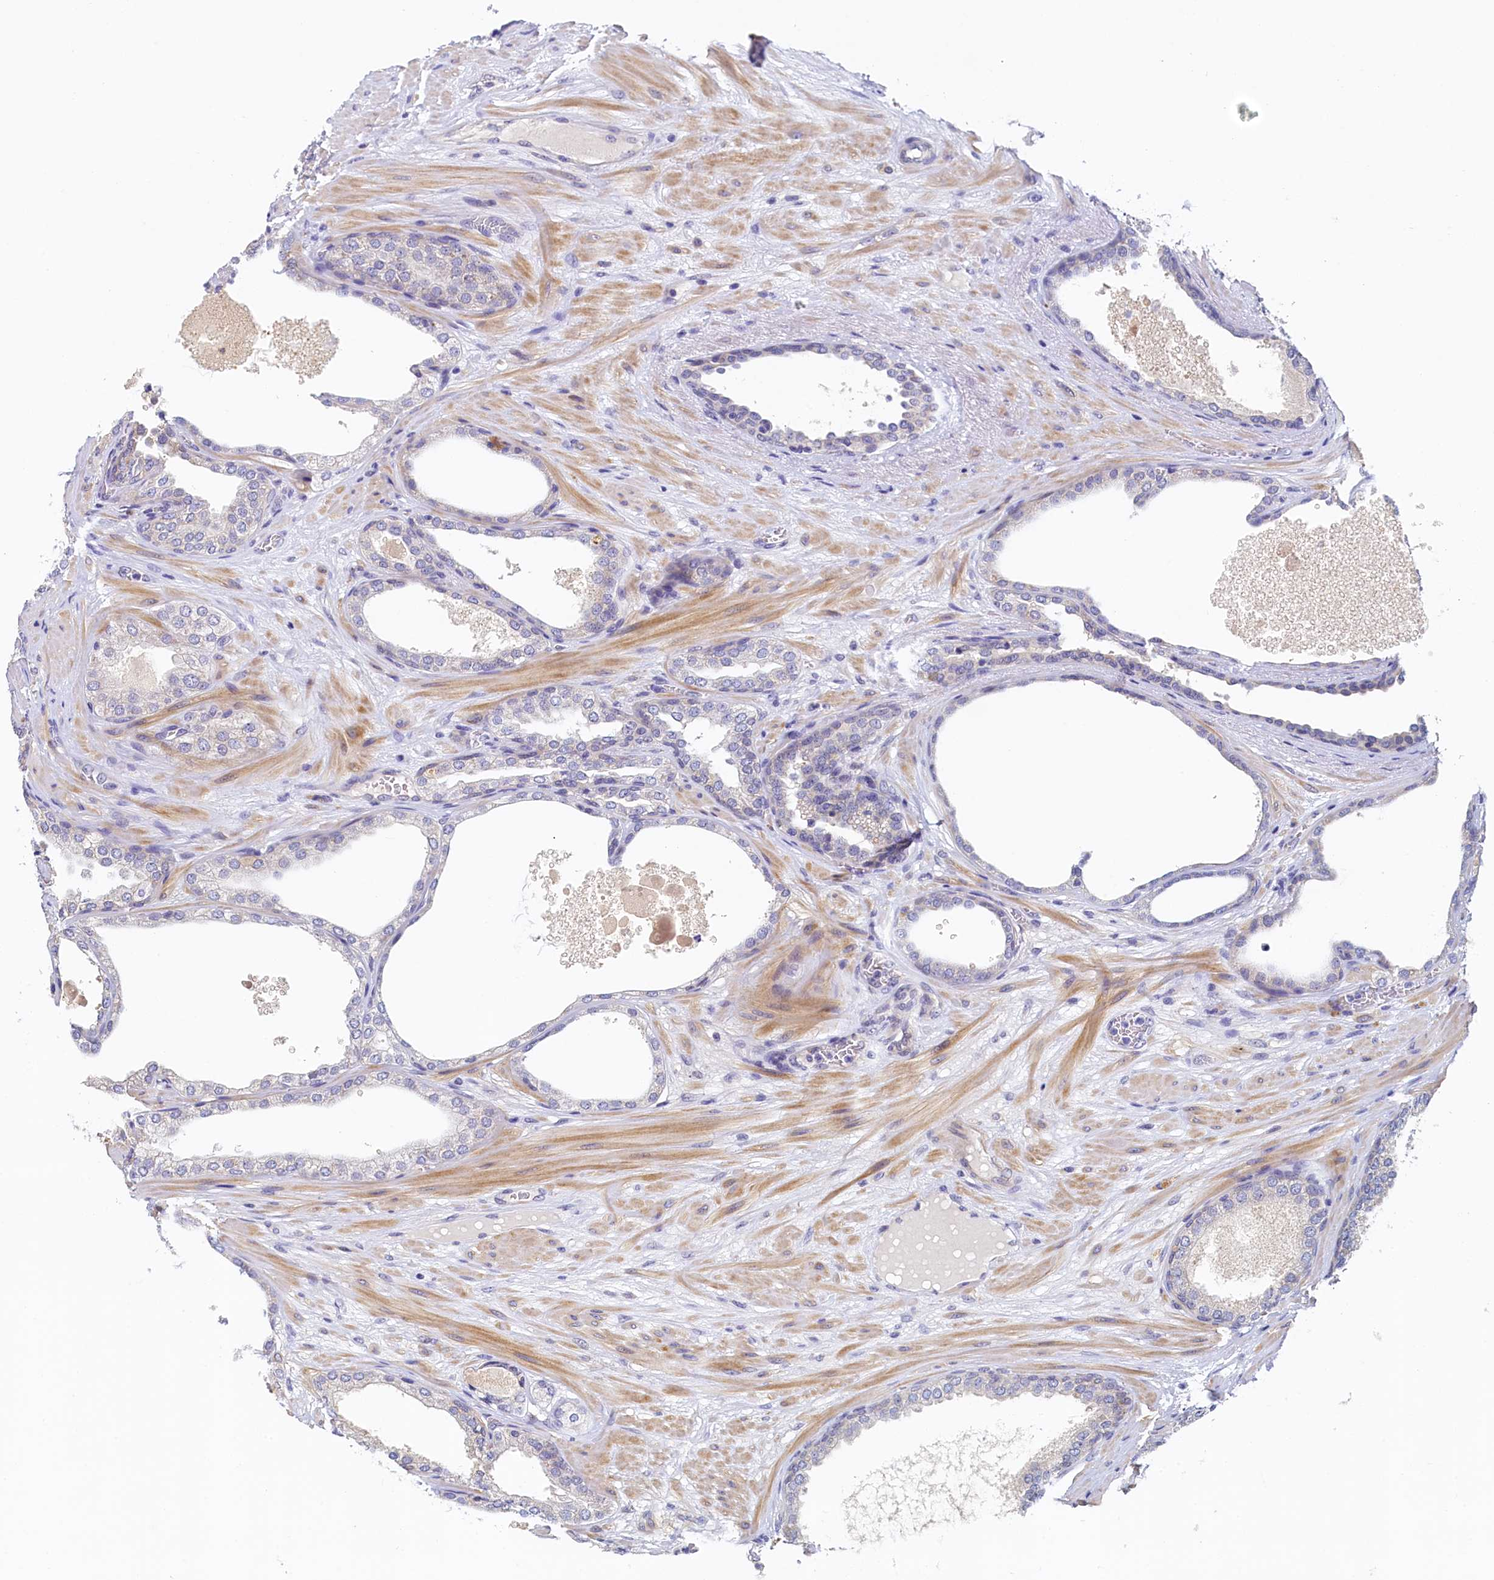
{"staining": {"intensity": "negative", "quantity": "none", "location": "none"}, "tissue": "prostate cancer", "cell_type": "Tumor cells", "image_type": "cancer", "snomed": [{"axis": "morphology", "description": "Adenocarcinoma, High grade"}, {"axis": "topography", "description": "Prostate"}], "caption": "High-grade adenocarcinoma (prostate) was stained to show a protein in brown. There is no significant staining in tumor cells. (Immunohistochemistry (ihc), brightfield microscopy, high magnification).", "gene": "DTD1", "patient": {"sex": "male", "age": 59}}